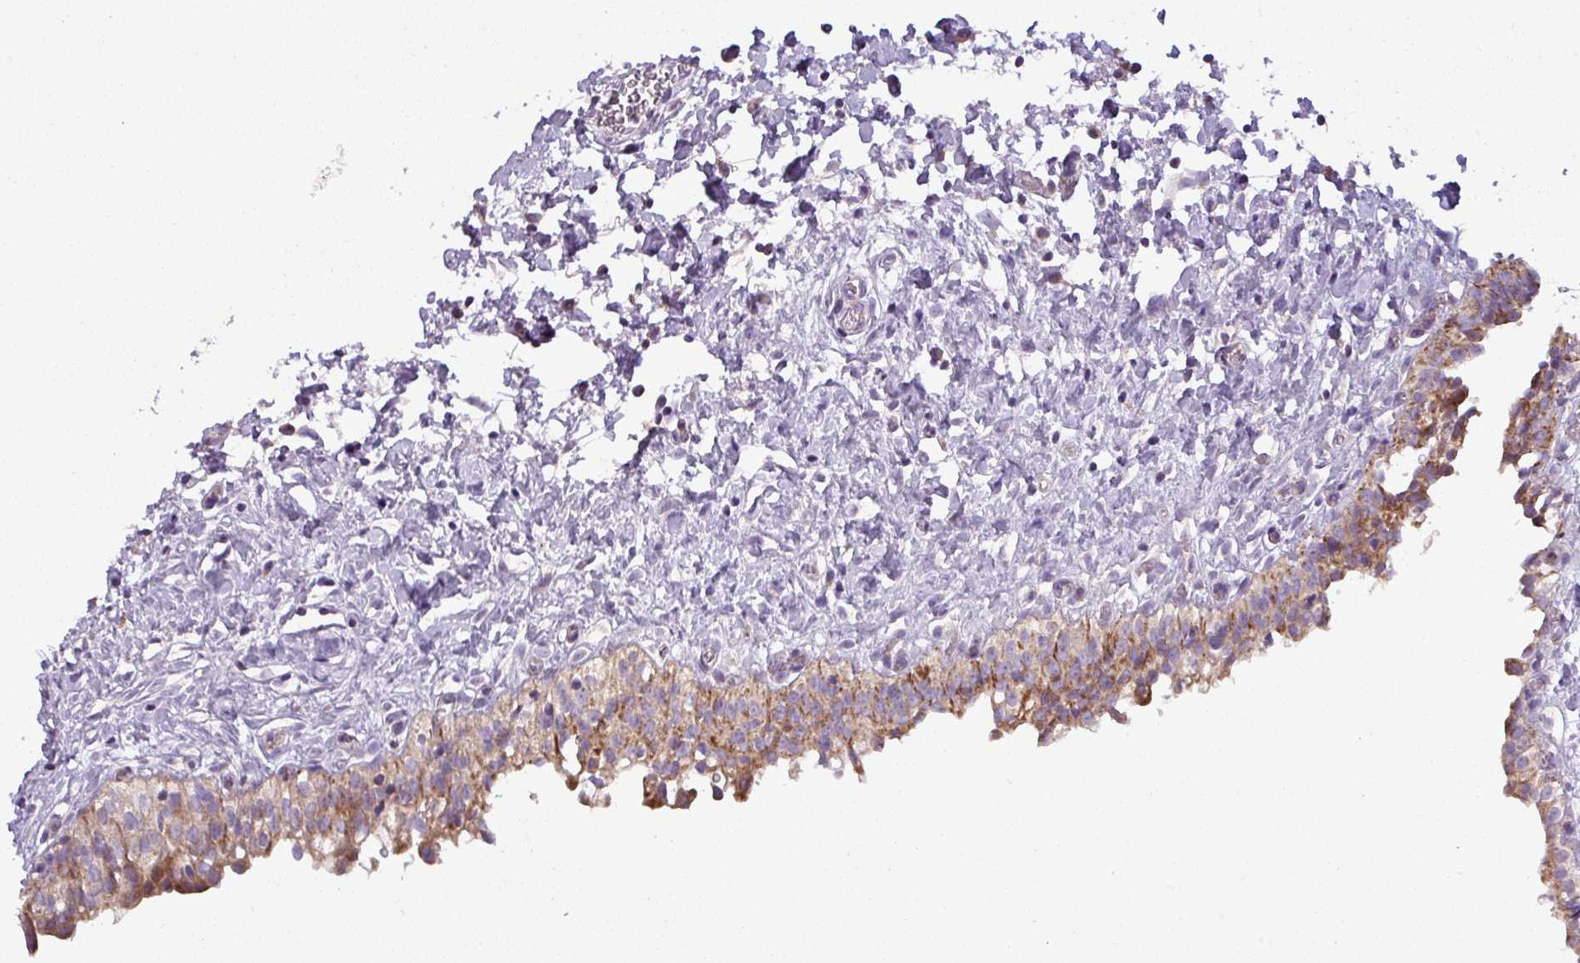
{"staining": {"intensity": "moderate", "quantity": ">75%", "location": "cytoplasmic/membranous"}, "tissue": "urinary bladder", "cell_type": "Urothelial cells", "image_type": "normal", "snomed": [{"axis": "morphology", "description": "Normal tissue, NOS"}, {"axis": "topography", "description": "Urinary bladder"}], "caption": "A brown stain labels moderate cytoplasmic/membranous staining of a protein in urothelial cells of benign human urinary bladder. (DAB = brown stain, brightfield microscopy at high magnification).", "gene": "PNMA6A", "patient": {"sex": "male", "age": 51}}